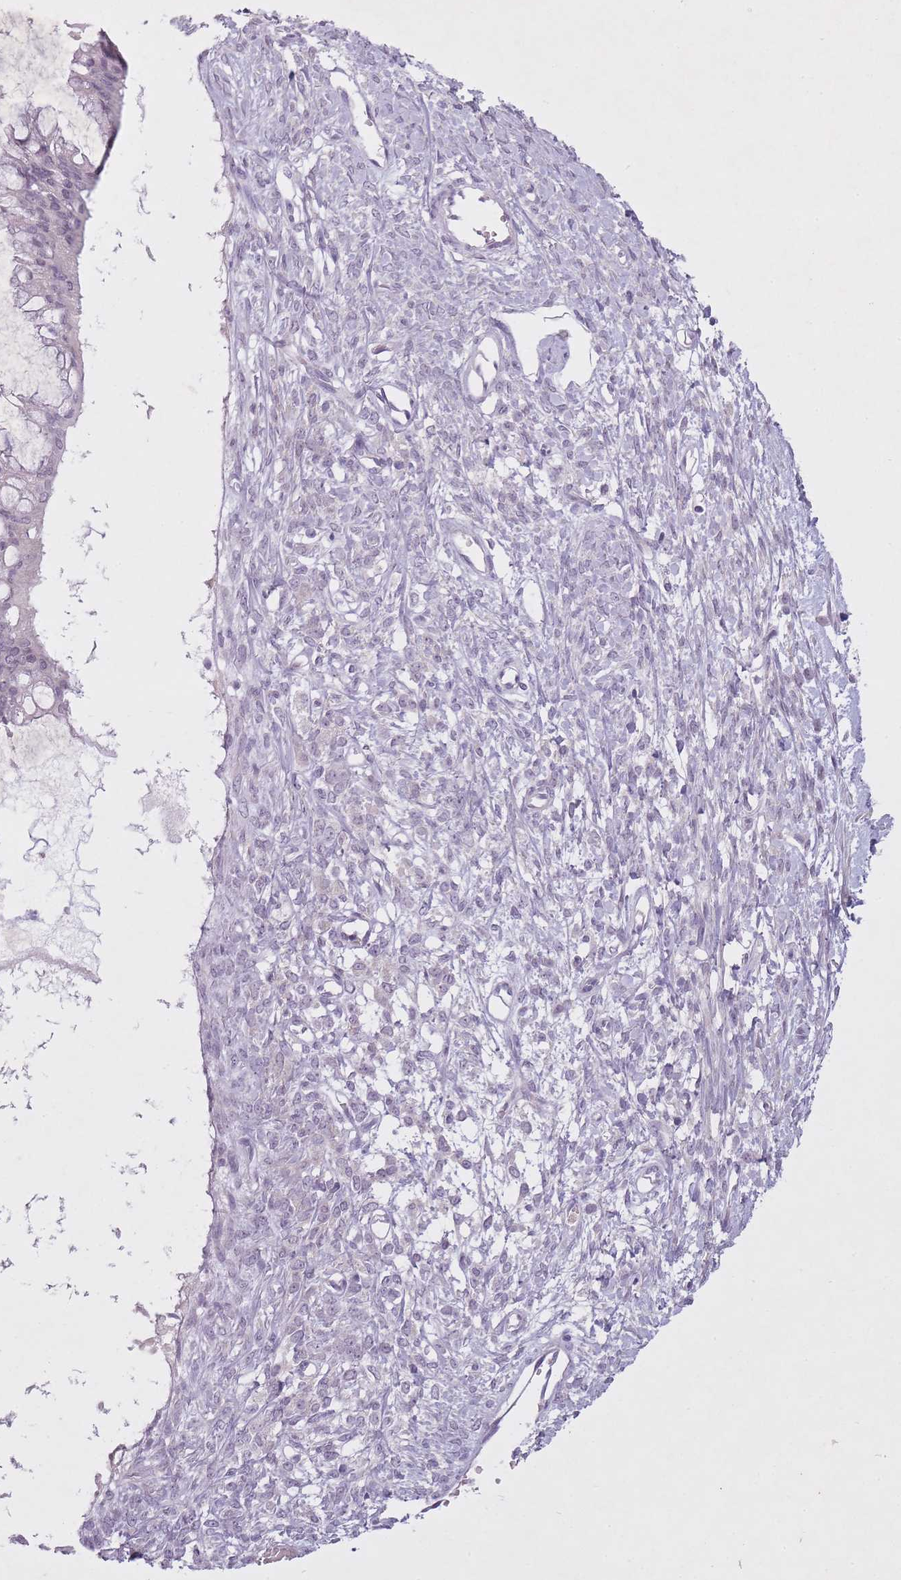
{"staining": {"intensity": "negative", "quantity": "none", "location": "none"}, "tissue": "ovarian cancer", "cell_type": "Tumor cells", "image_type": "cancer", "snomed": [{"axis": "morphology", "description": "Cystadenocarcinoma, mucinous, NOS"}, {"axis": "topography", "description": "Ovary"}], "caption": "This is a histopathology image of immunohistochemistry staining of mucinous cystadenocarcinoma (ovarian), which shows no expression in tumor cells. Nuclei are stained in blue.", "gene": "FAM43B", "patient": {"sex": "female", "age": 73}}